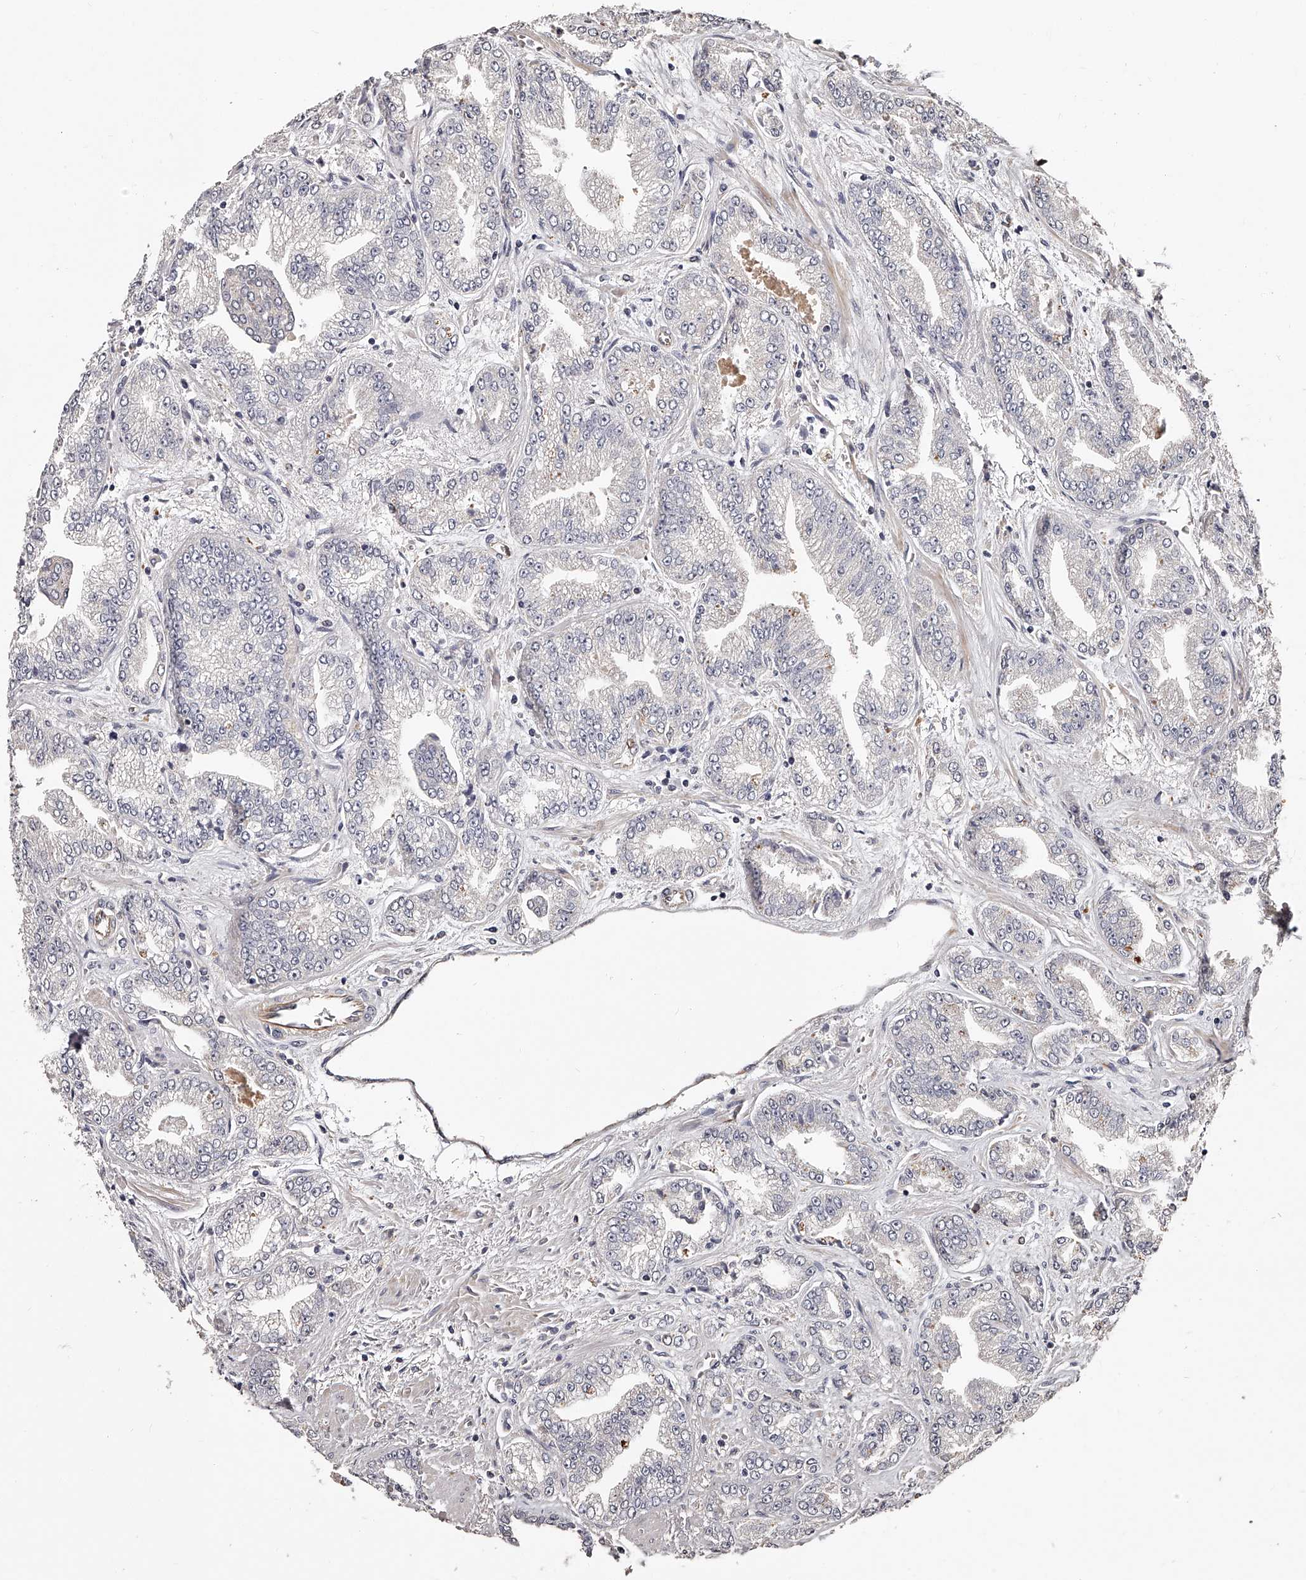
{"staining": {"intensity": "negative", "quantity": "none", "location": "none"}, "tissue": "prostate cancer", "cell_type": "Tumor cells", "image_type": "cancer", "snomed": [{"axis": "morphology", "description": "Adenocarcinoma, High grade"}, {"axis": "topography", "description": "Prostate"}], "caption": "Protein analysis of prostate cancer (high-grade adenocarcinoma) exhibits no significant expression in tumor cells. The staining is performed using DAB brown chromogen with nuclei counter-stained in using hematoxylin.", "gene": "URGCP", "patient": {"sex": "male", "age": 71}}